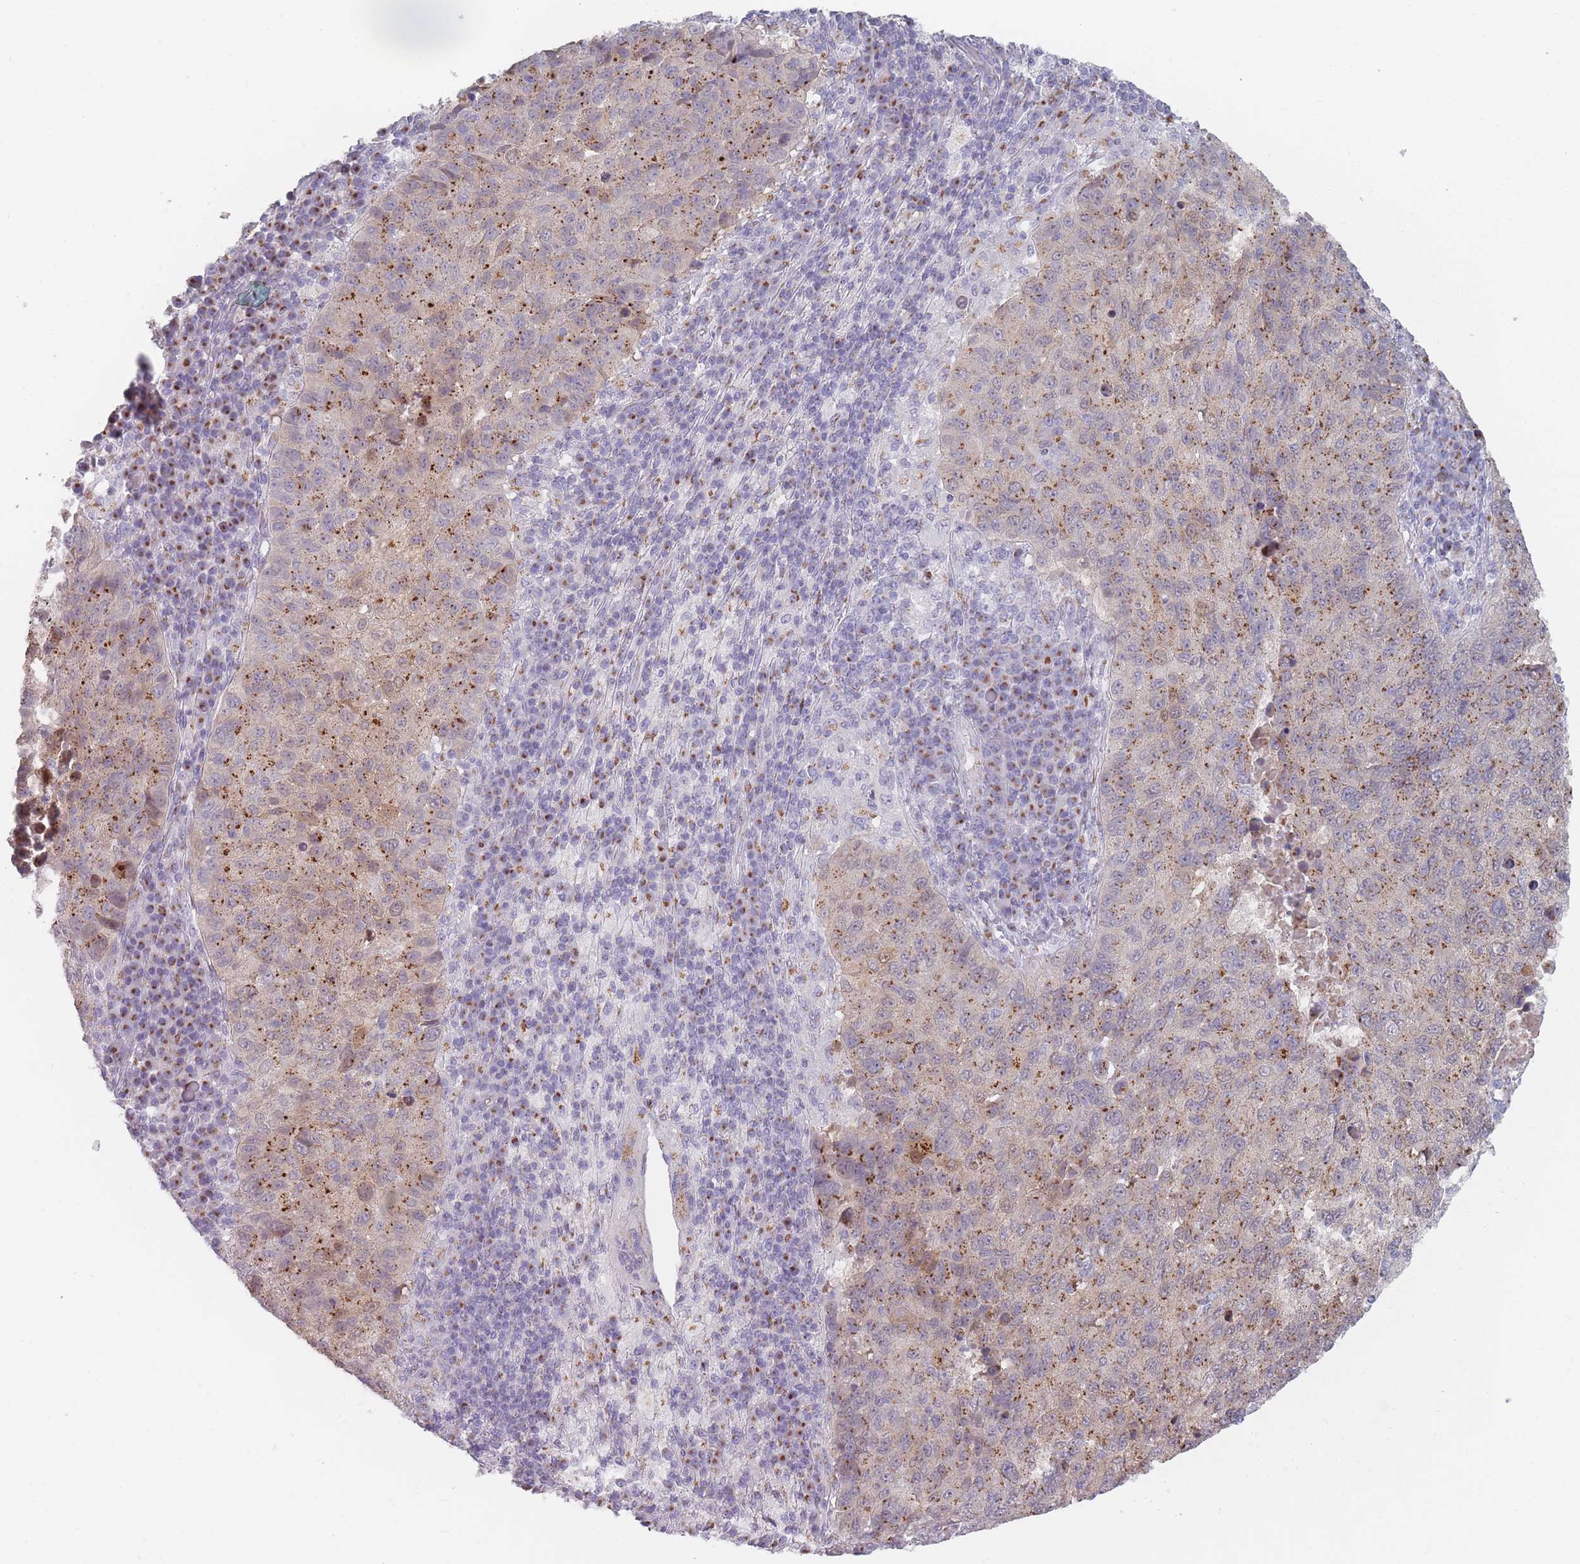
{"staining": {"intensity": "moderate", "quantity": ">75%", "location": "cytoplasmic/membranous"}, "tissue": "lung cancer", "cell_type": "Tumor cells", "image_type": "cancer", "snomed": [{"axis": "morphology", "description": "Squamous cell carcinoma, NOS"}, {"axis": "topography", "description": "Lung"}], "caption": "A micrograph of squamous cell carcinoma (lung) stained for a protein reveals moderate cytoplasmic/membranous brown staining in tumor cells.", "gene": "MAN1B1", "patient": {"sex": "male", "age": 73}}